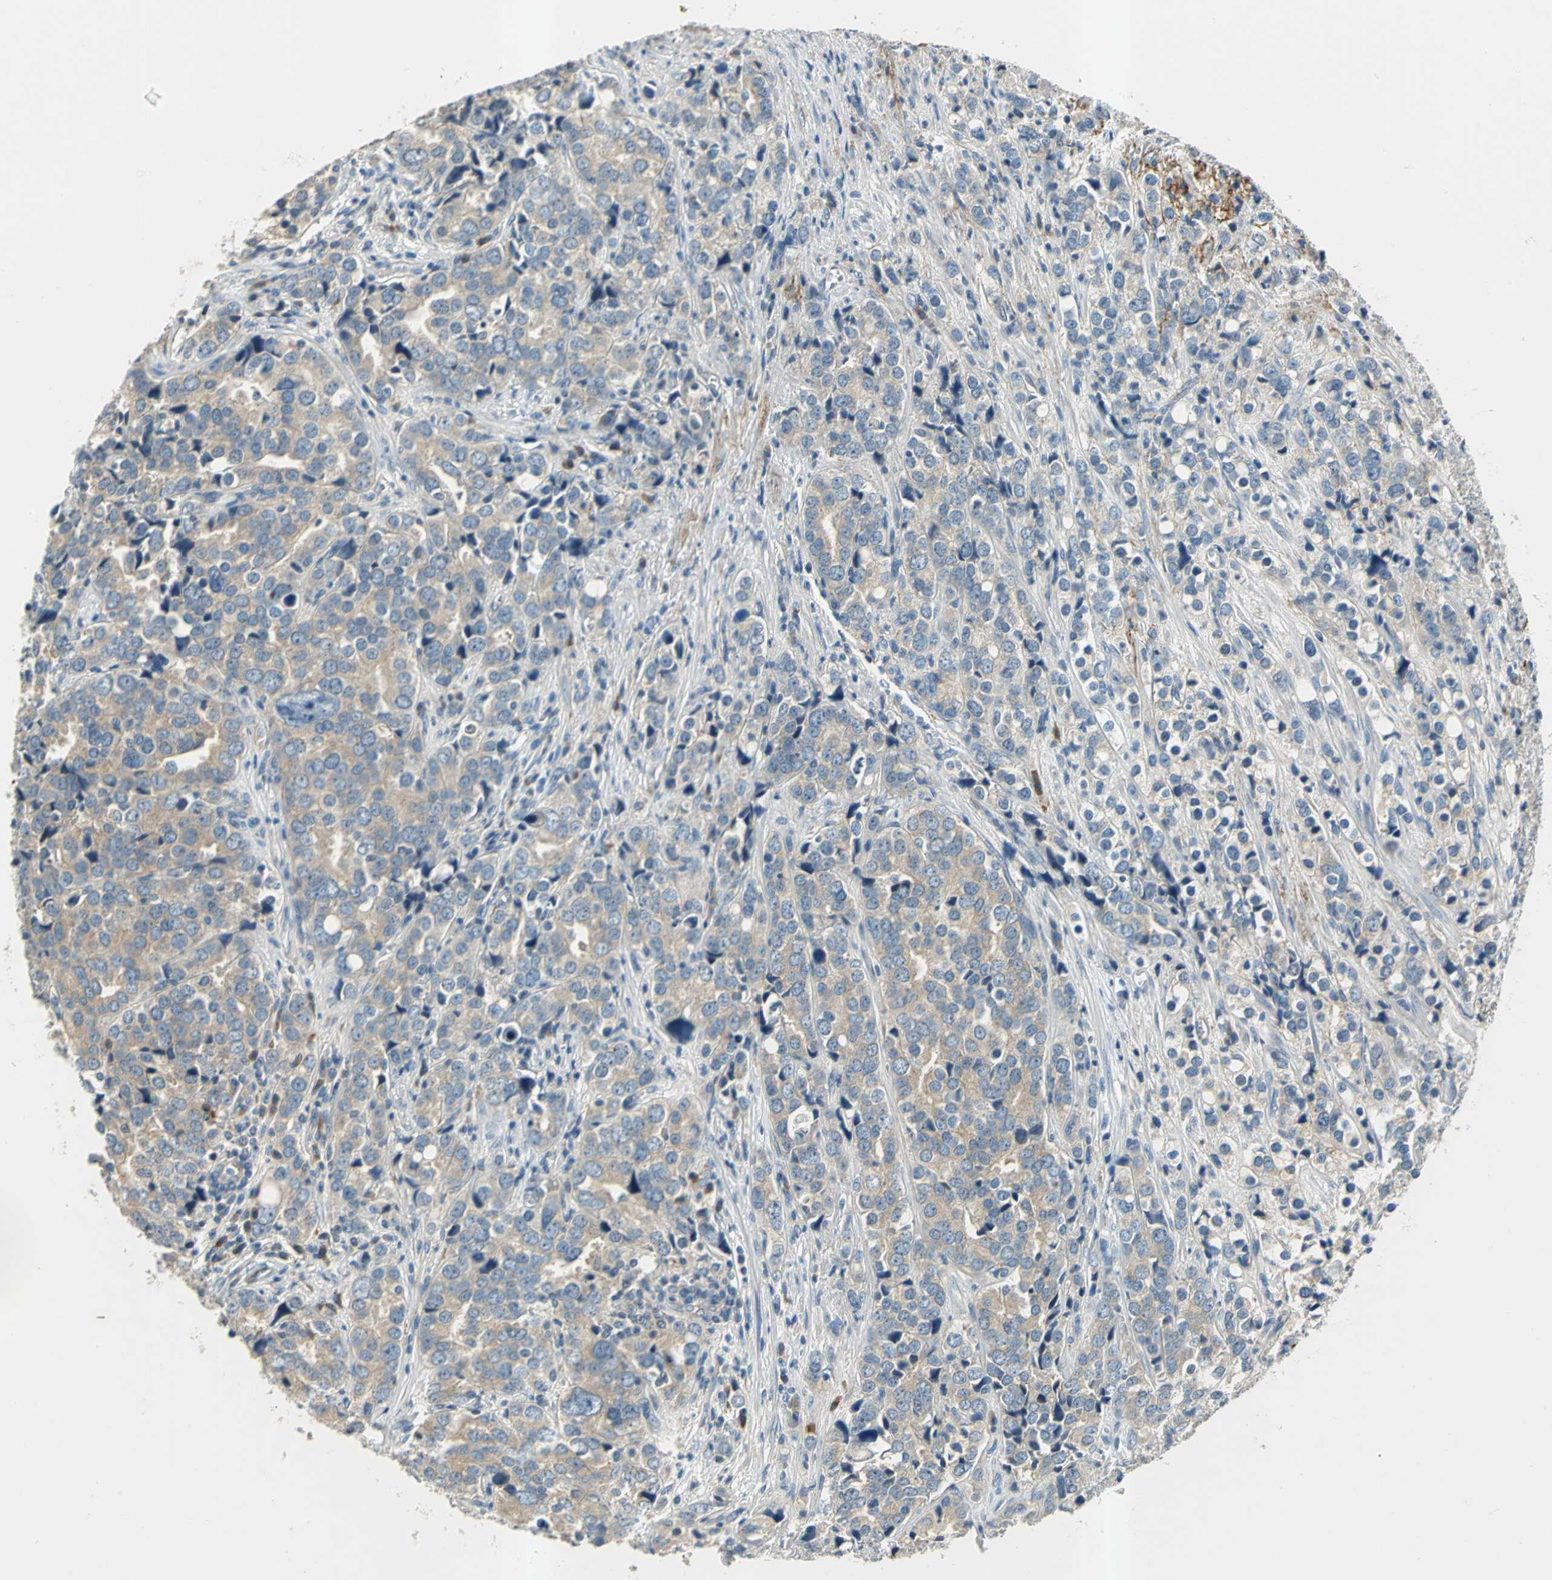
{"staining": {"intensity": "weak", "quantity": ">75%", "location": "cytoplasmic/membranous"}, "tissue": "prostate cancer", "cell_type": "Tumor cells", "image_type": "cancer", "snomed": [{"axis": "morphology", "description": "Adenocarcinoma, High grade"}, {"axis": "topography", "description": "Prostate"}], "caption": "Prostate adenocarcinoma (high-grade) stained for a protein displays weak cytoplasmic/membranous positivity in tumor cells. (Brightfield microscopy of DAB IHC at high magnification).", "gene": "SLC16A7", "patient": {"sex": "male", "age": 71}}